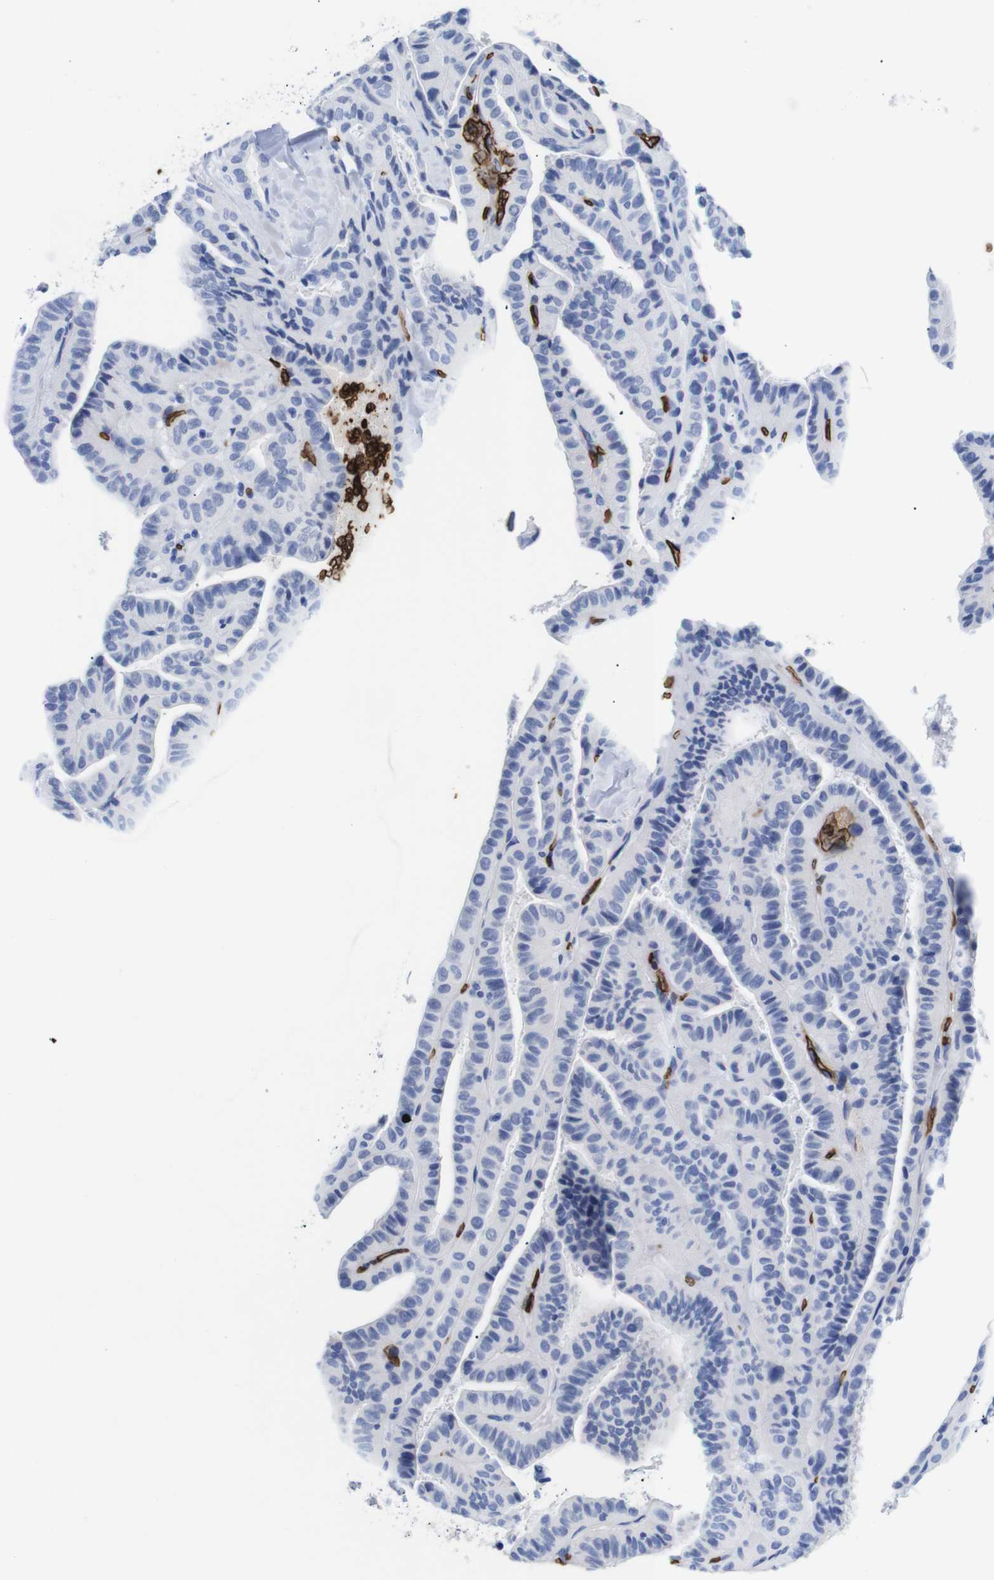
{"staining": {"intensity": "negative", "quantity": "none", "location": "none"}, "tissue": "thyroid cancer", "cell_type": "Tumor cells", "image_type": "cancer", "snomed": [{"axis": "morphology", "description": "Papillary adenocarcinoma, NOS"}, {"axis": "topography", "description": "Thyroid gland"}], "caption": "This is an immunohistochemistry (IHC) photomicrograph of human papillary adenocarcinoma (thyroid). There is no positivity in tumor cells.", "gene": "S1PR2", "patient": {"sex": "male", "age": 77}}